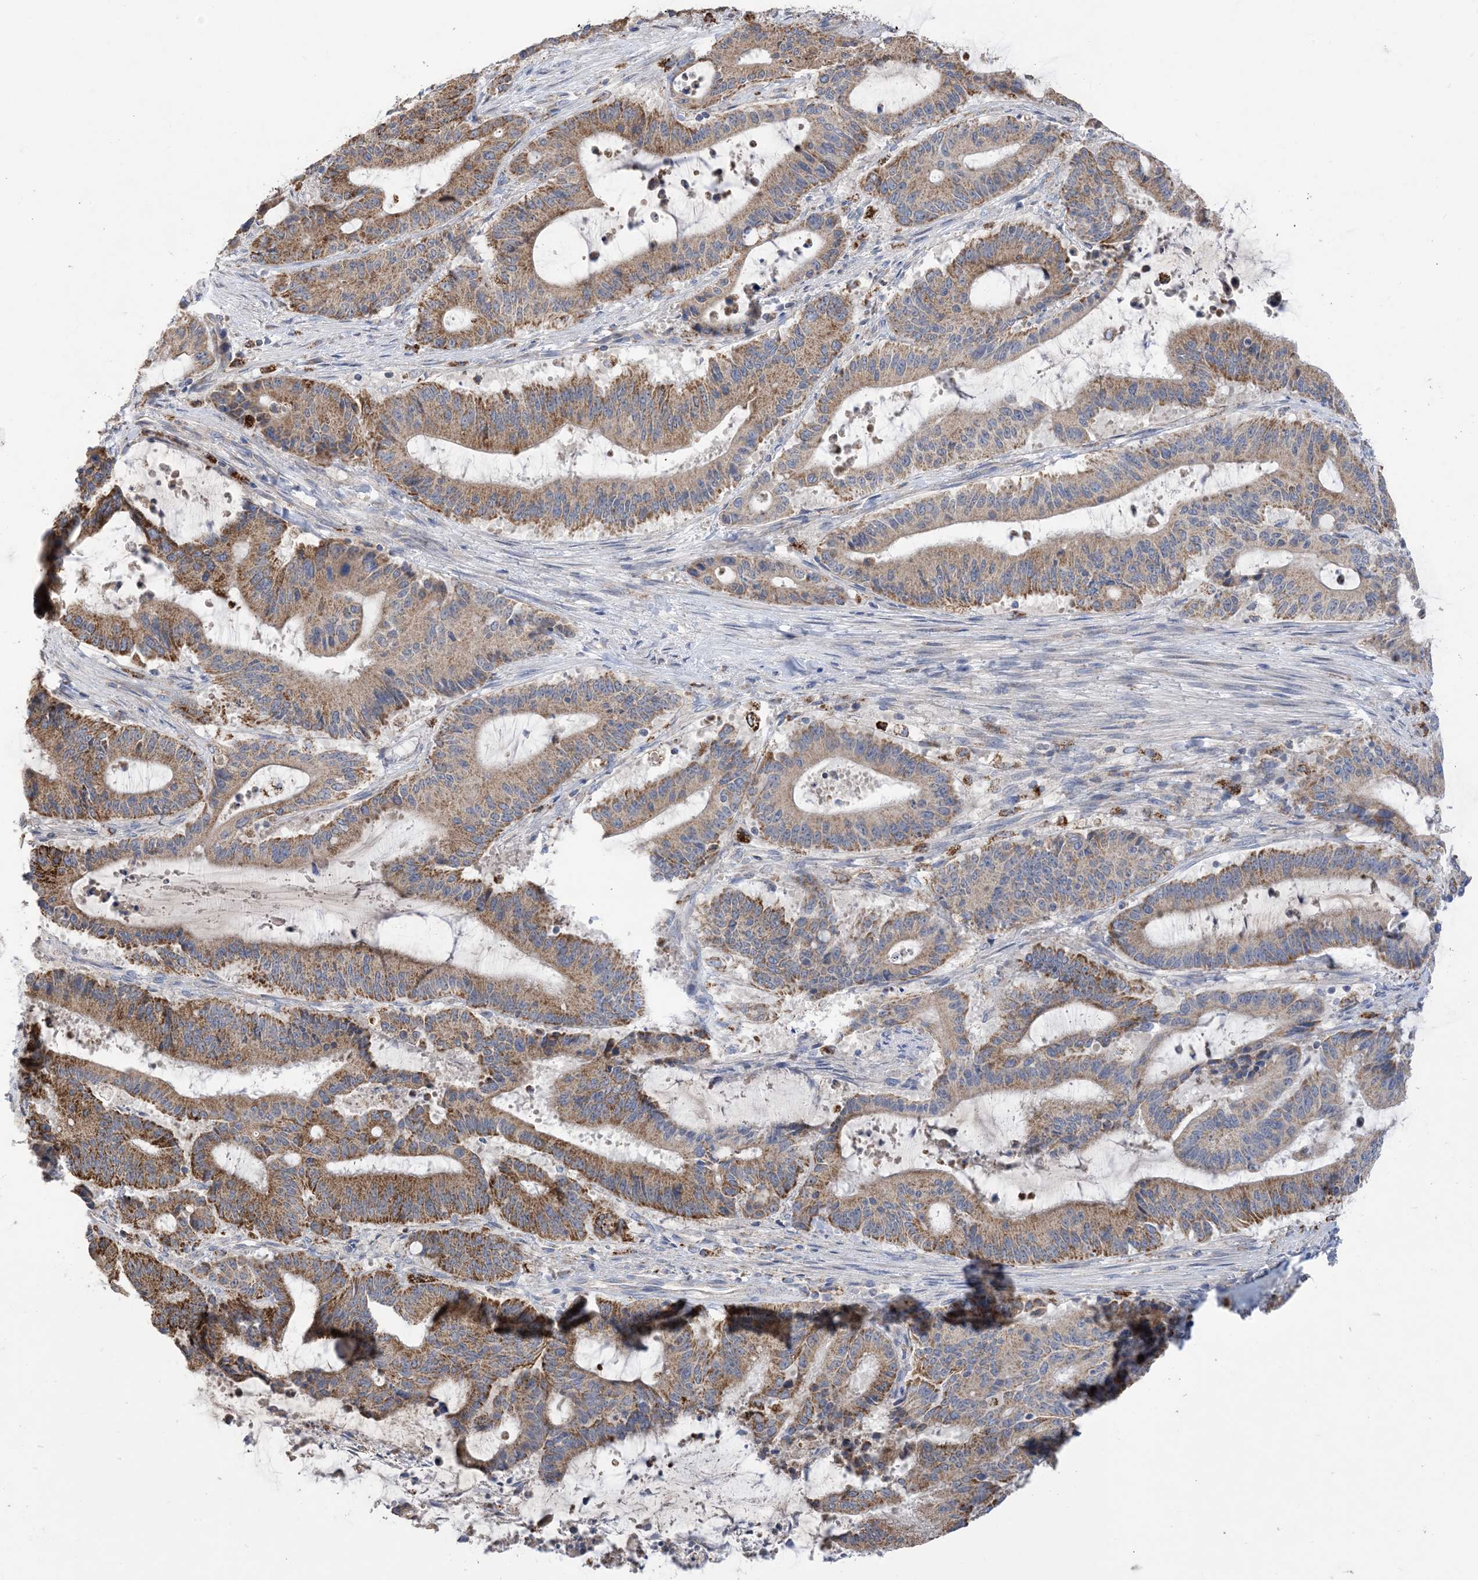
{"staining": {"intensity": "moderate", "quantity": ">75%", "location": "cytoplasmic/membranous"}, "tissue": "liver cancer", "cell_type": "Tumor cells", "image_type": "cancer", "snomed": [{"axis": "morphology", "description": "Normal tissue, NOS"}, {"axis": "morphology", "description": "Cholangiocarcinoma"}, {"axis": "topography", "description": "Liver"}, {"axis": "topography", "description": "Peripheral nerve tissue"}], "caption": "A brown stain labels moderate cytoplasmic/membranous staining of a protein in liver cholangiocarcinoma tumor cells.", "gene": "CLEC16A", "patient": {"sex": "female", "age": 73}}